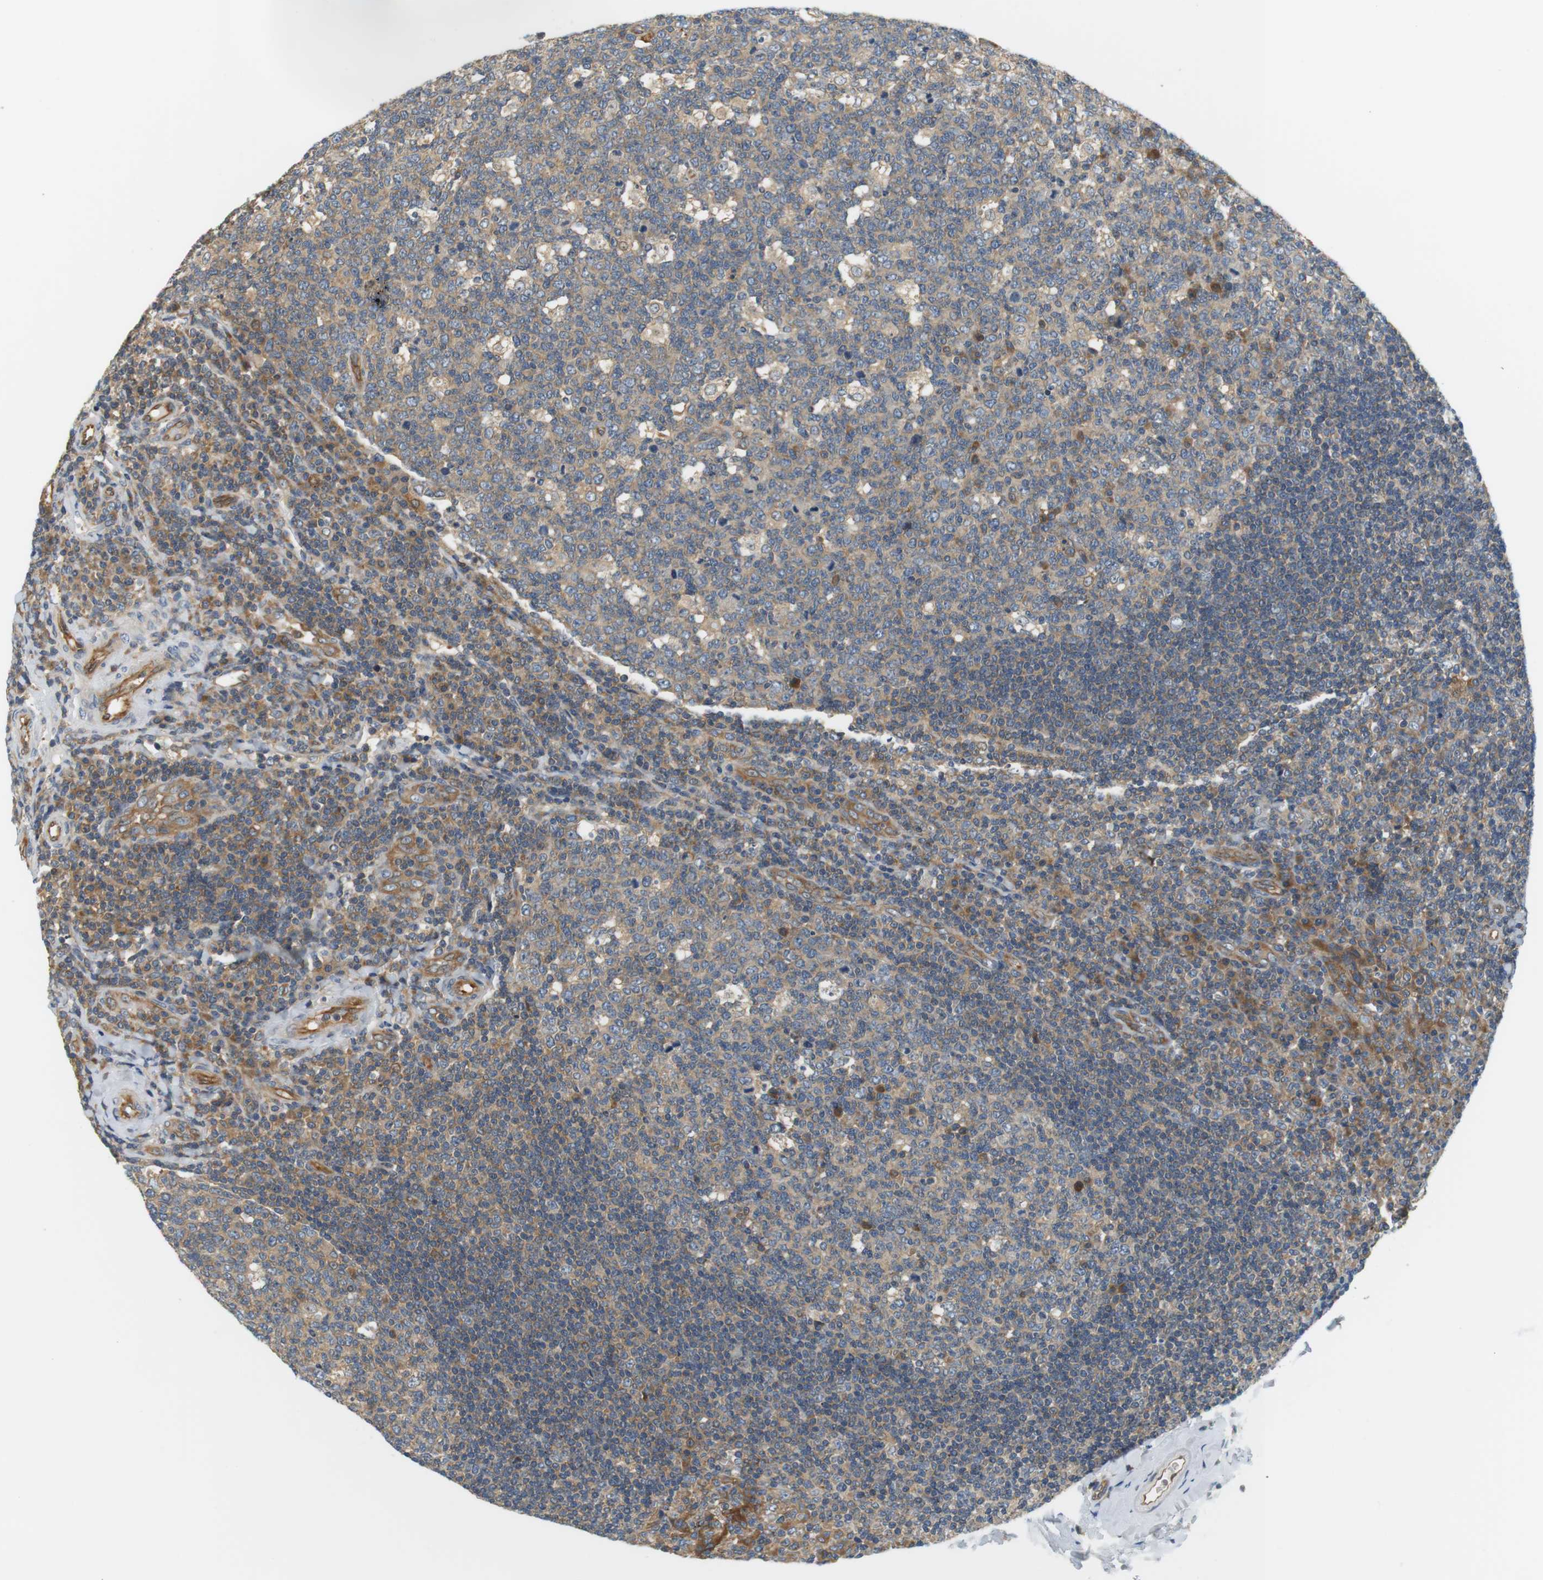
{"staining": {"intensity": "weak", "quantity": ">75%", "location": "cytoplasmic/membranous"}, "tissue": "tonsil", "cell_type": "Germinal center cells", "image_type": "normal", "snomed": [{"axis": "morphology", "description": "Normal tissue, NOS"}, {"axis": "topography", "description": "Tonsil"}], "caption": "Brown immunohistochemical staining in normal human tonsil reveals weak cytoplasmic/membranous staining in about >75% of germinal center cells. Using DAB (brown) and hematoxylin (blue) stains, captured at high magnification using brightfield microscopy.", "gene": "SH3GLB1", "patient": {"sex": "male", "age": 17}}